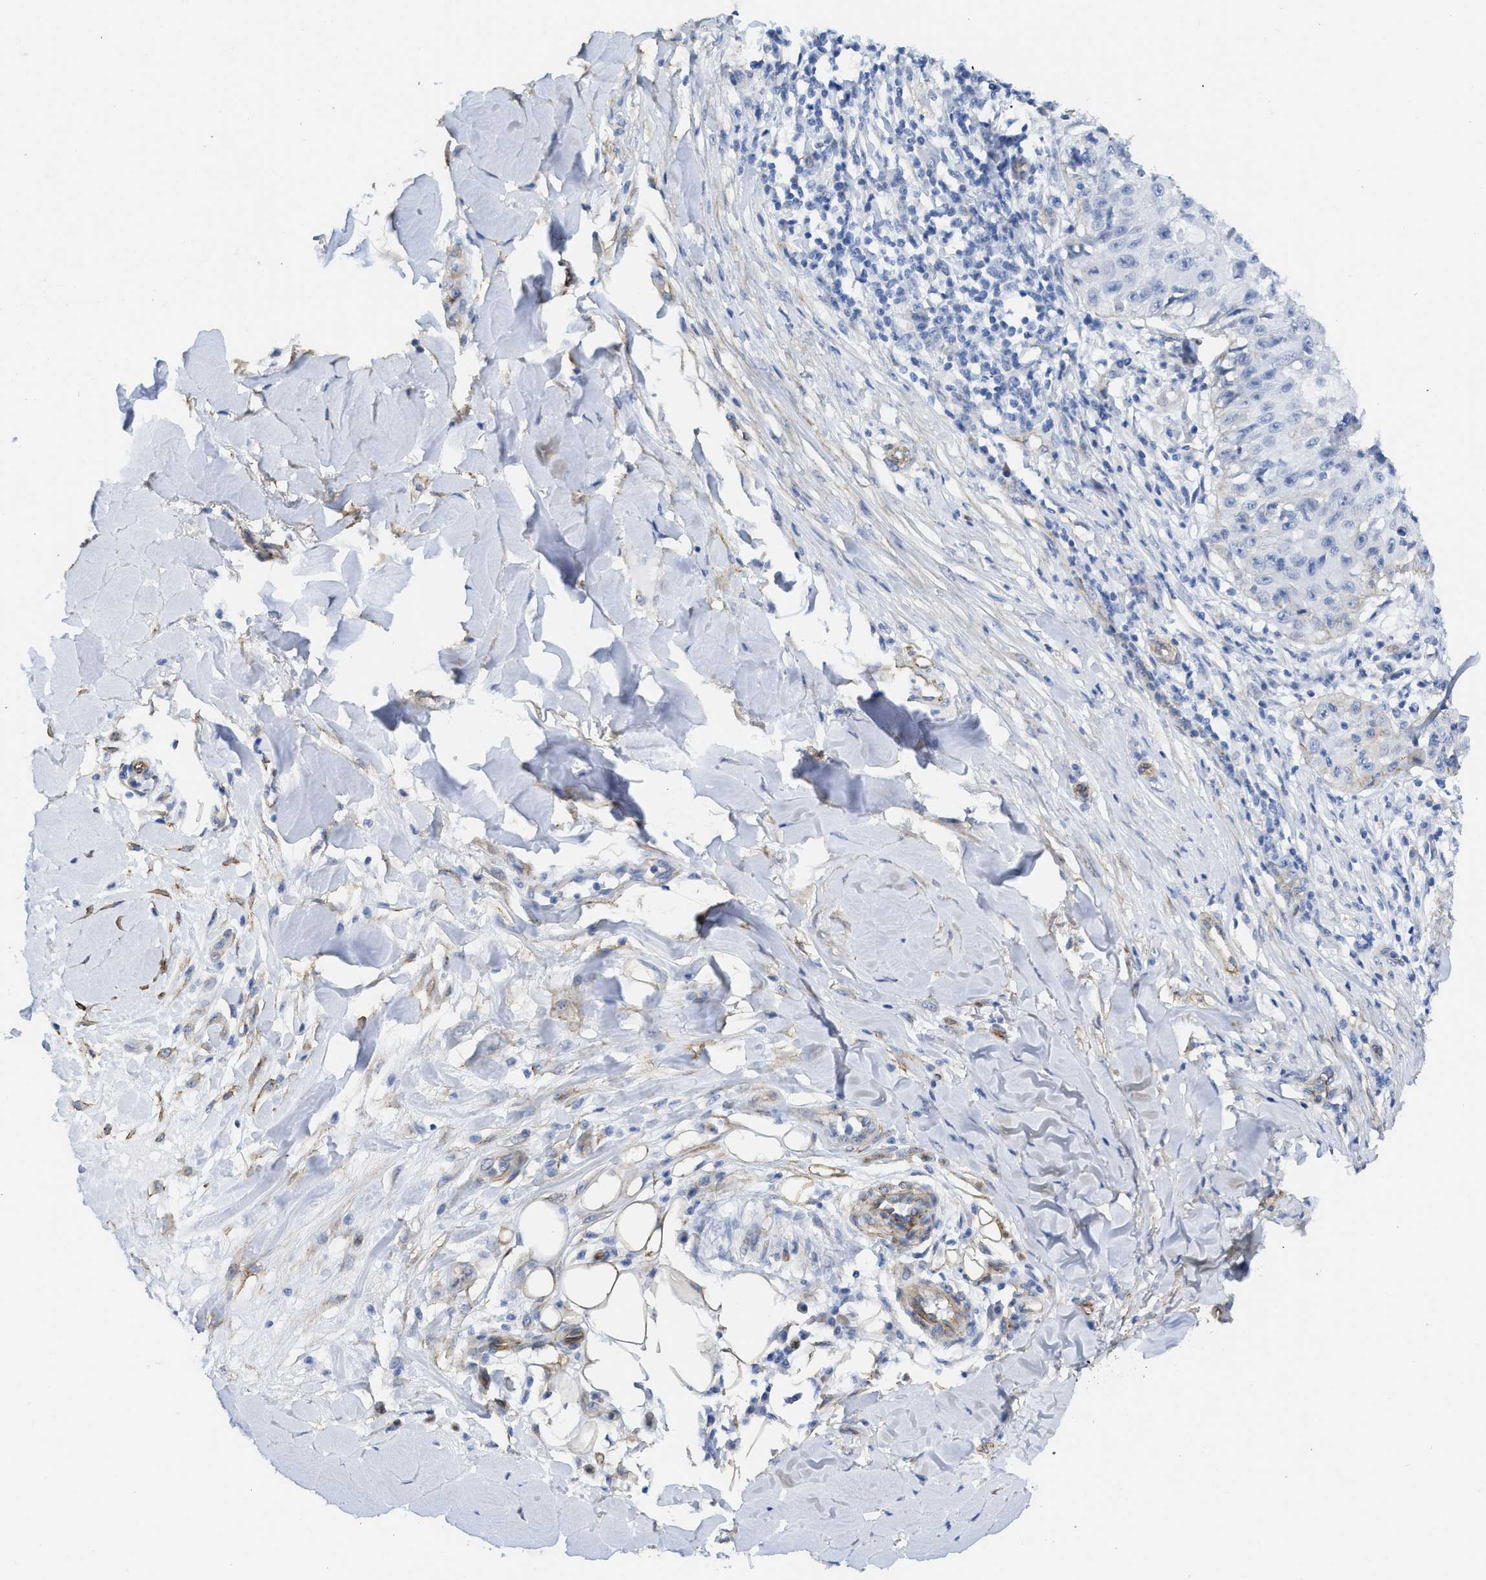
{"staining": {"intensity": "negative", "quantity": "none", "location": "none"}, "tissue": "skin cancer", "cell_type": "Tumor cells", "image_type": "cancer", "snomed": [{"axis": "morphology", "description": "Squamous cell carcinoma, NOS"}, {"axis": "topography", "description": "Skin"}], "caption": "Skin cancer (squamous cell carcinoma) was stained to show a protein in brown. There is no significant staining in tumor cells. (Brightfield microscopy of DAB immunohistochemistry (IHC) at high magnification).", "gene": "TUB", "patient": {"sex": "male", "age": 86}}